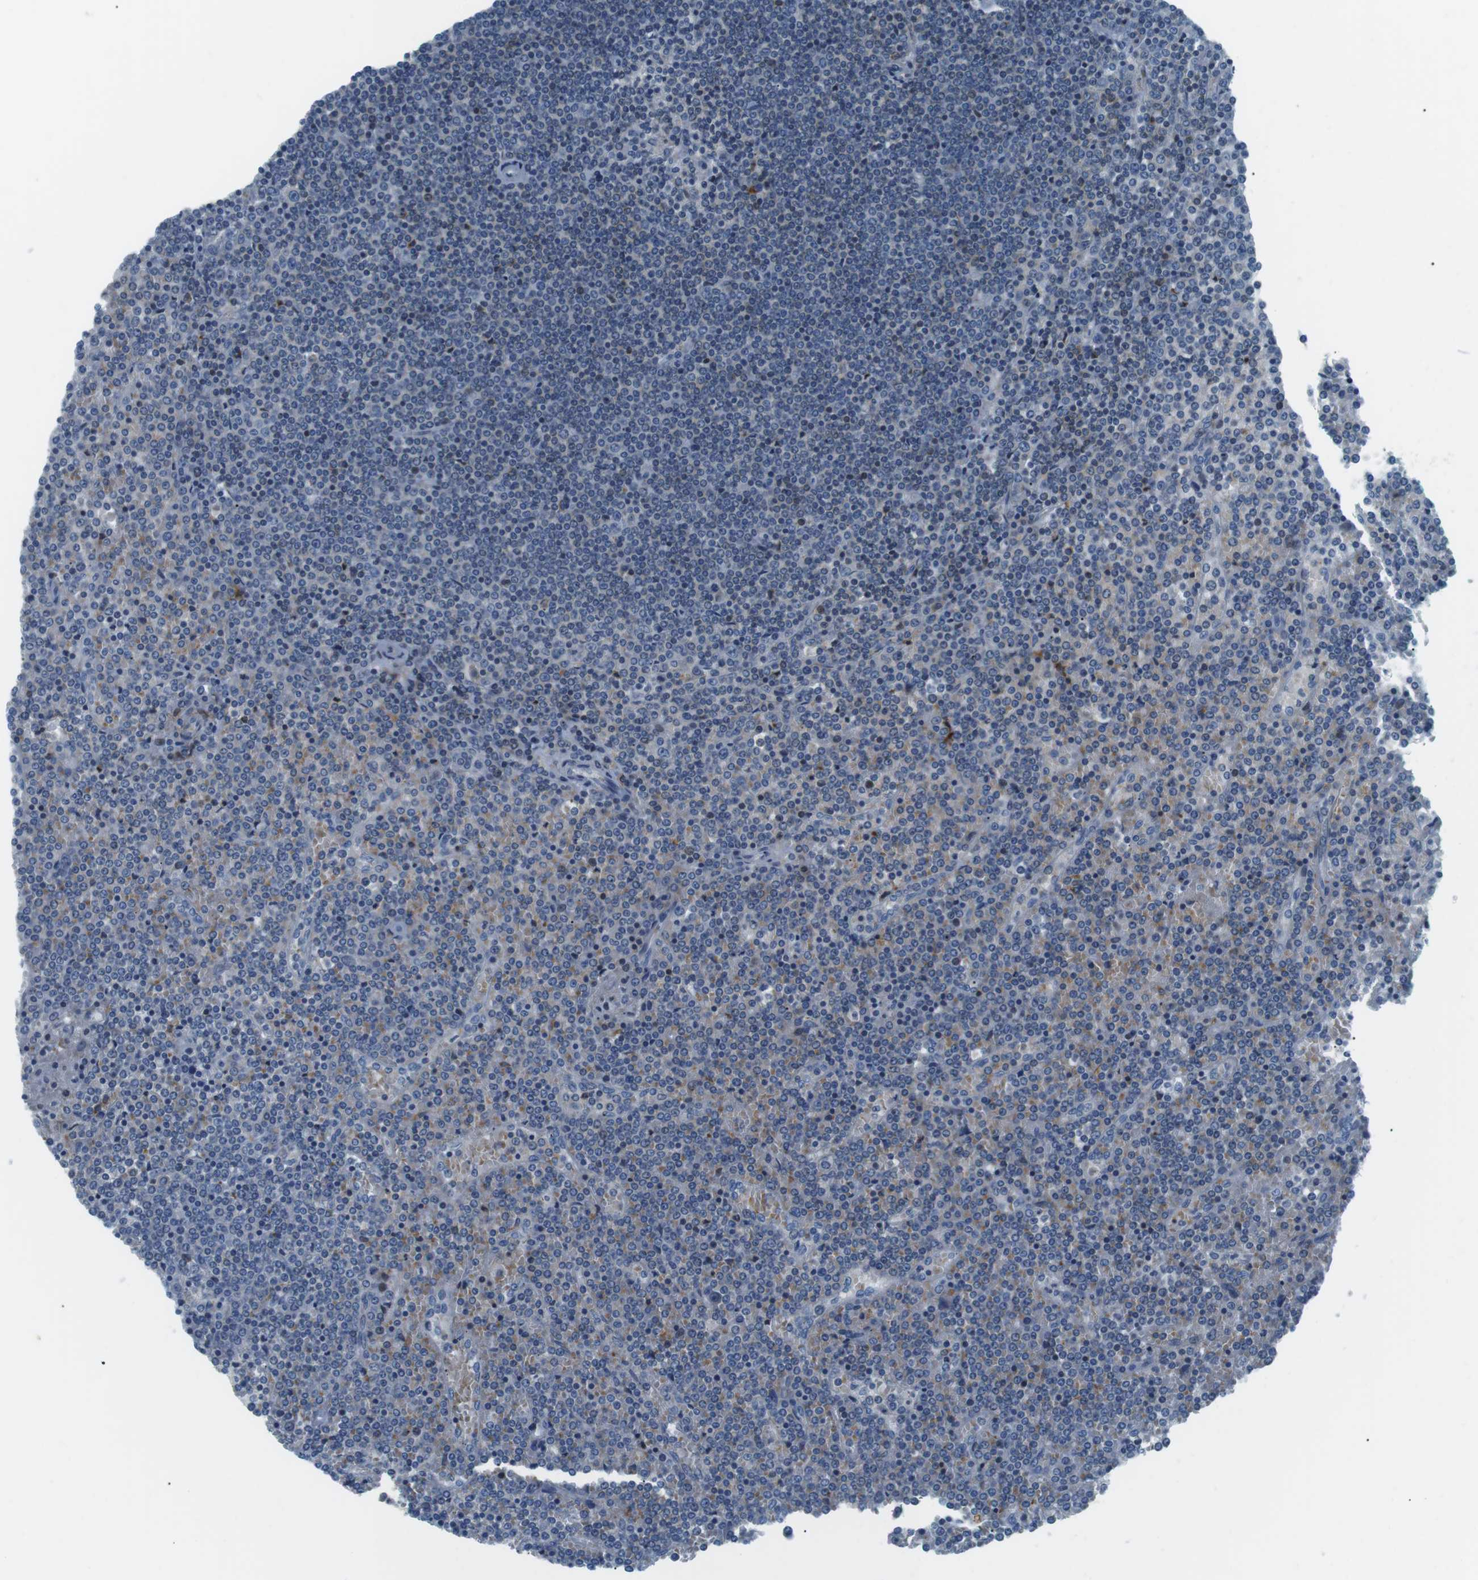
{"staining": {"intensity": "negative", "quantity": "none", "location": "none"}, "tissue": "lymphoma", "cell_type": "Tumor cells", "image_type": "cancer", "snomed": [{"axis": "morphology", "description": "Malignant lymphoma, non-Hodgkin's type, Low grade"}, {"axis": "topography", "description": "Spleen"}], "caption": "There is no significant expression in tumor cells of malignant lymphoma, non-Hodgkin's type (low-grade). (Stains: DAB (3,3'-diaminobenzidine) immunohistochemistry (IHC) with hematoxylin counter stain, Microscopy: brightfield microscopy at high magnification).", "gene": "ARVCF", "patient": {"sex": "female", "age": 19}}